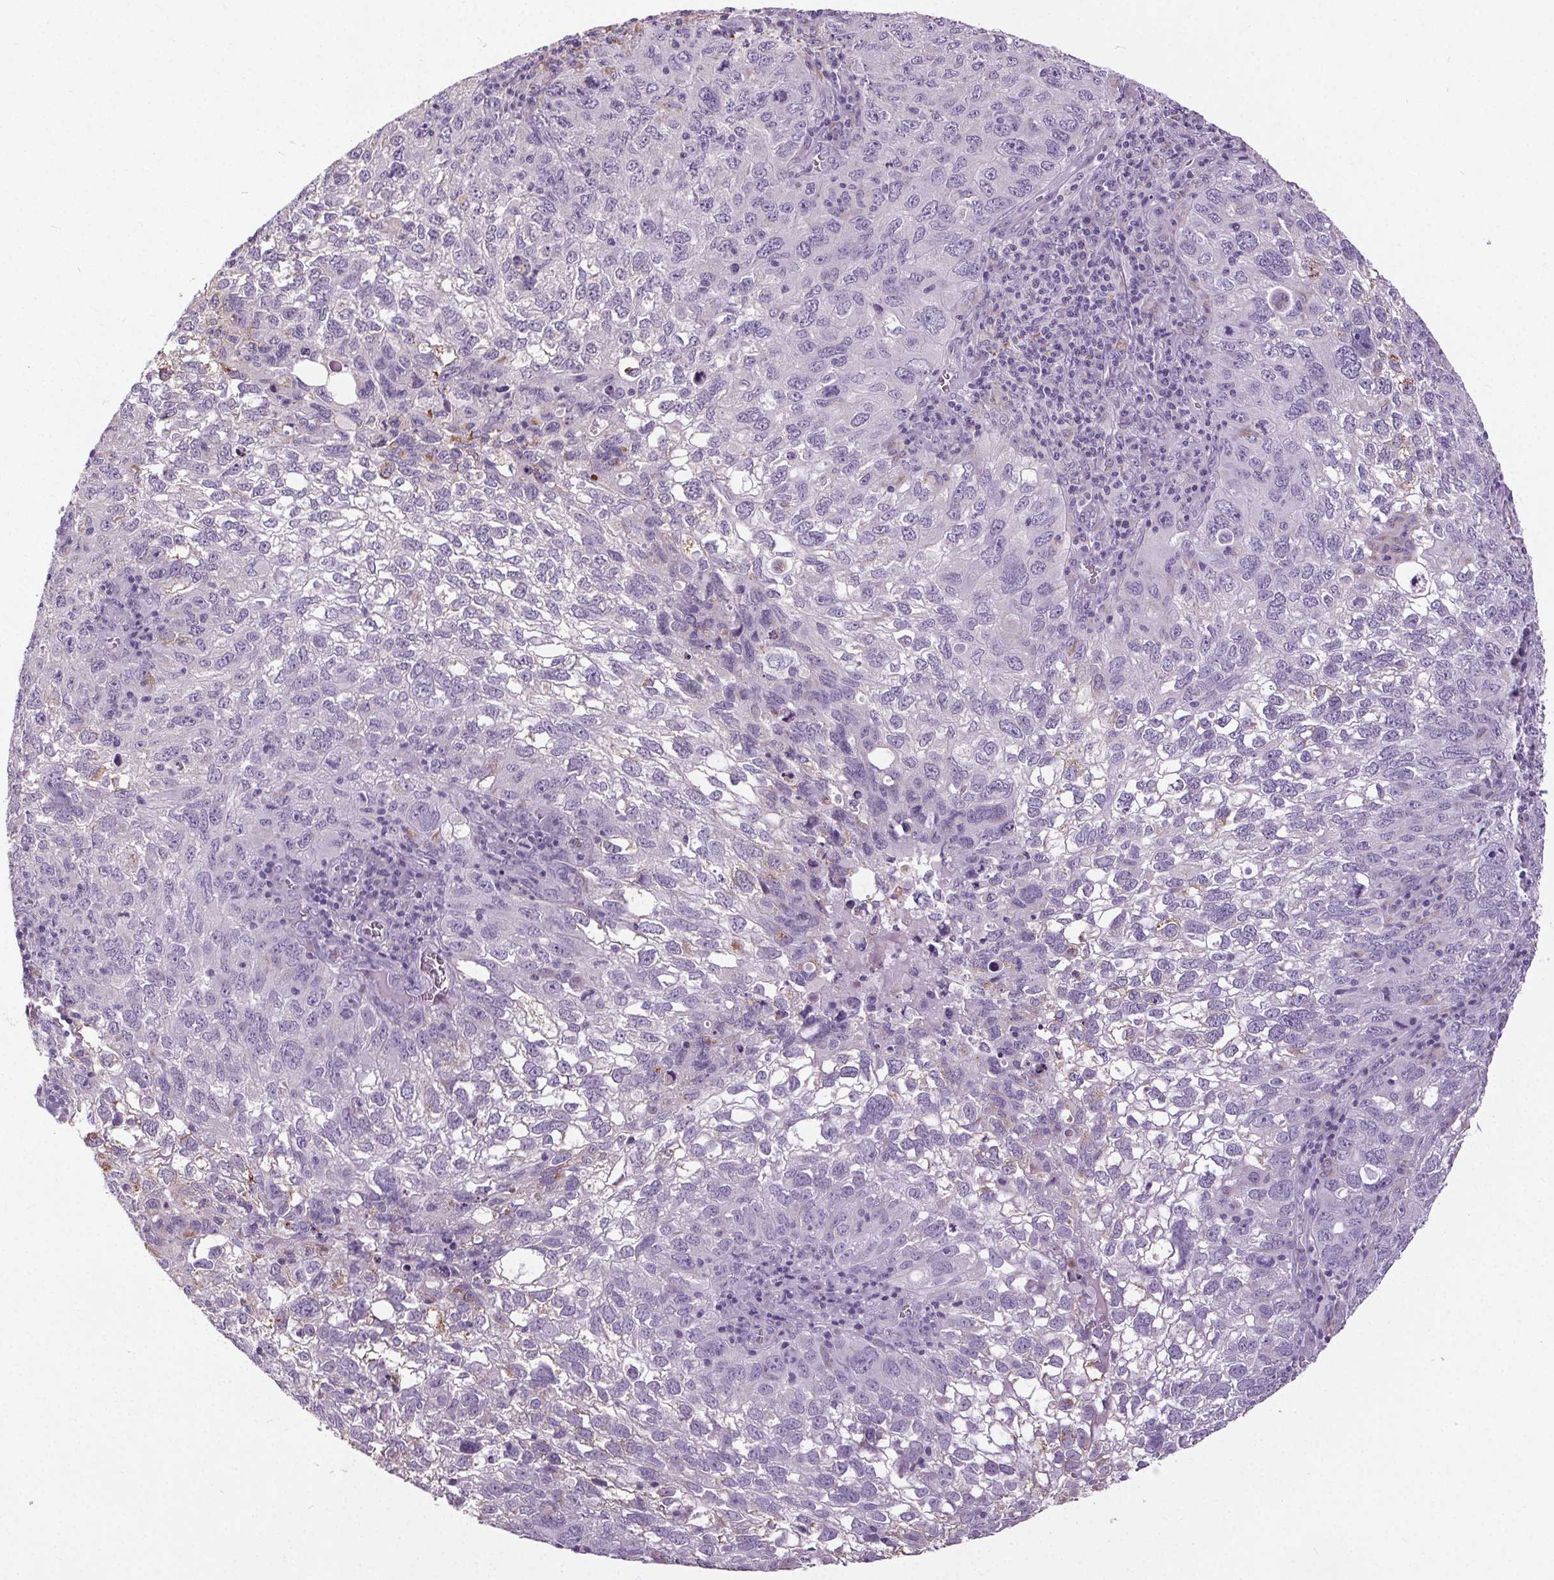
{"staining": {"intensity": "negative", "quantity": "none", "location": "none"}, "tissue": "cervical cancer", "cell_type": "Tumor cells", "image_type": "cancer", "snomed": [{"axis": "morphology", "description": "Squamous cell carcinoma, NOS"}, {"axis": "topography", "description": "Cervix"}], "caption": "Immunohistochemical staining of human cervical cancer (squamous cell carcinoma) exhibits no significant staining in tumor cells.", "gene": "GPIHBP1", "patient": {"sex": "female", "age": 55}}